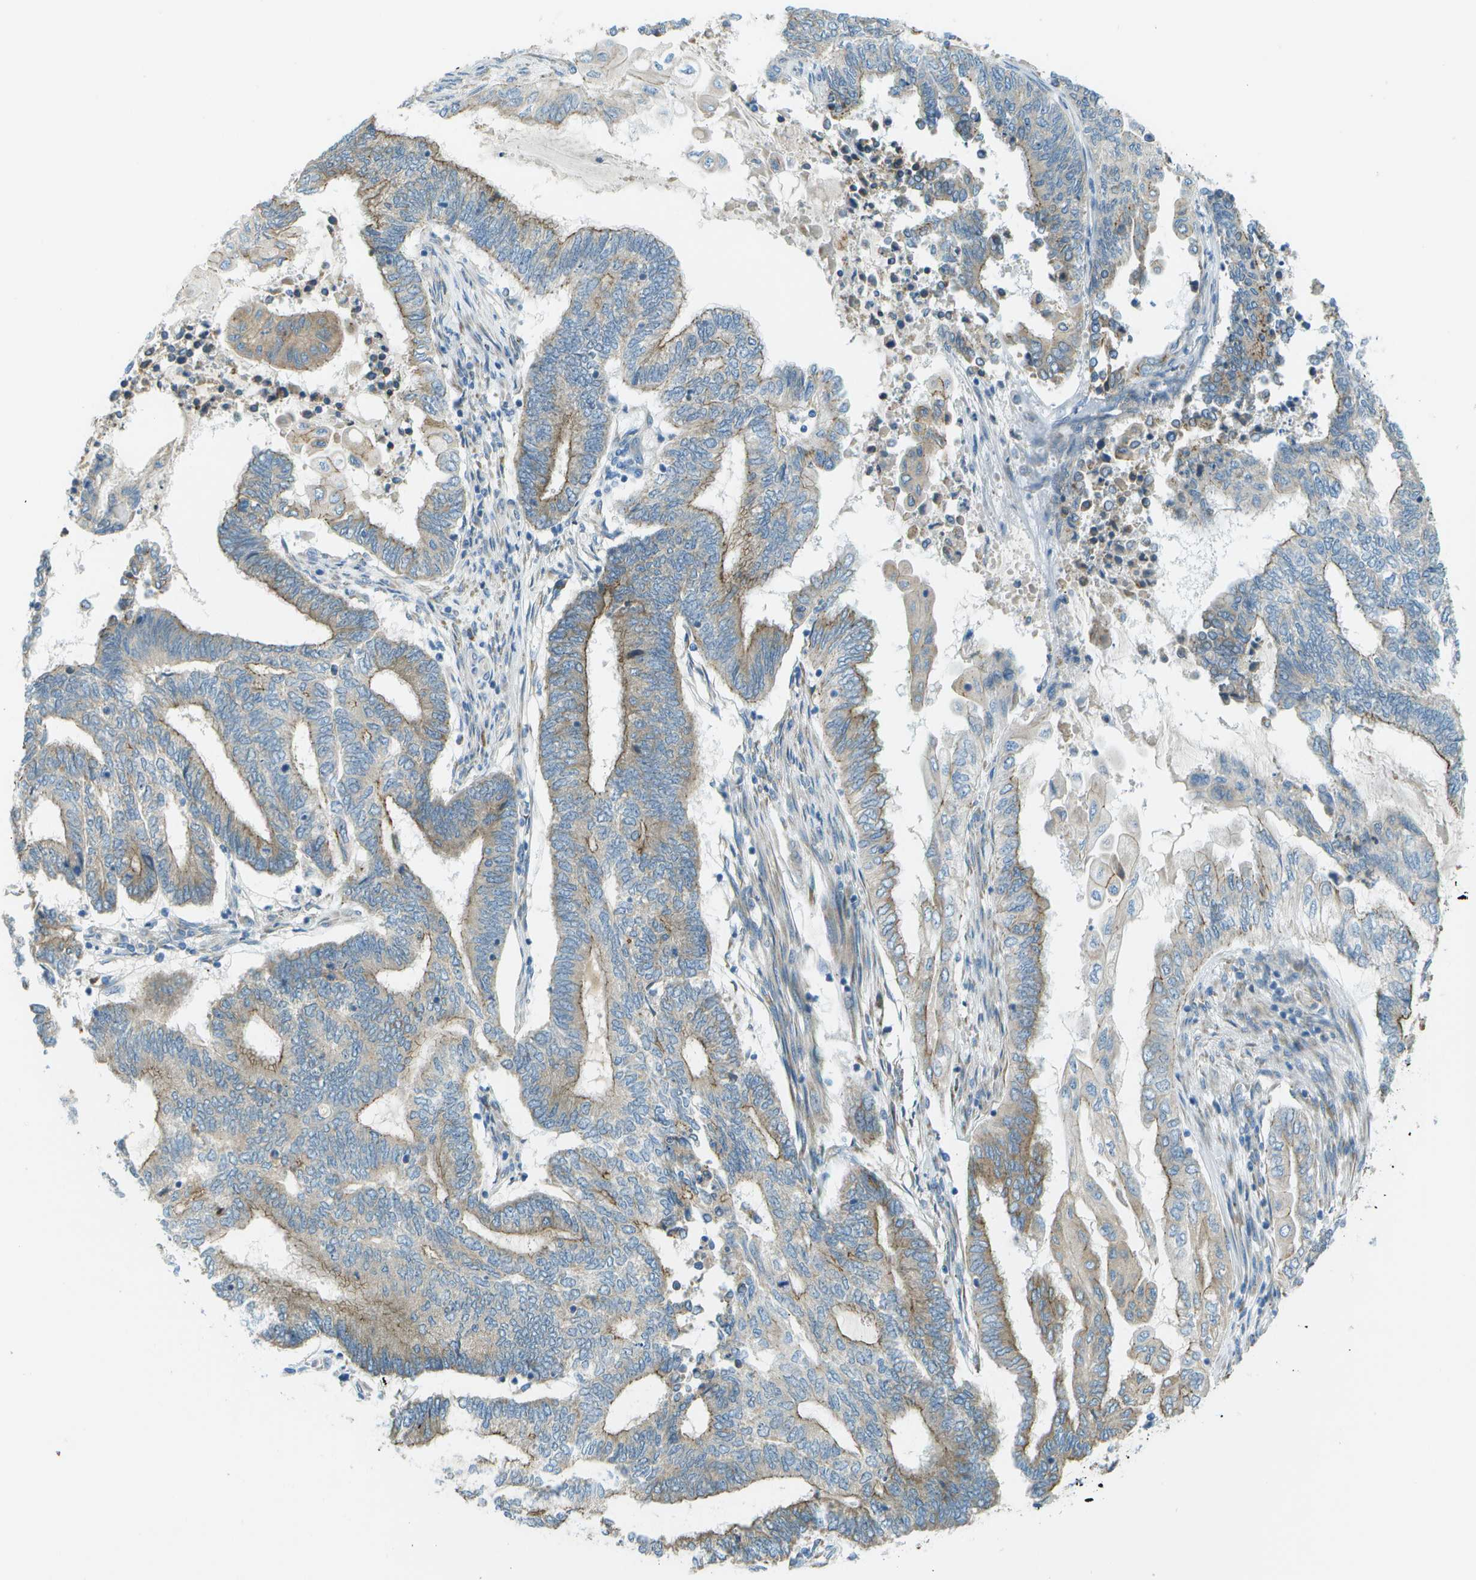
{"staining": {"intensity": "weak", "quantity": ">75%", "location": "cytoplasmic/membranous"}, "tissue": "endometrial cancer", "cell_type": "Tumor cells", "image_type": "cancer", "snomed": [{"axis": "morphology", "description": "Adenocarcinoma, NOS"}, {"axis": "topography", "description": "Uterus"}, {"axis": "topography", "description": "Endometrium"}], "caption": "Immunohistochemistry micrograph of neoplastic tissue: endometrial cancer (adenocarcinoma) stained using immunohistochemistry (IHC) exhibits low levels of weak protein expression localized specifically in the cytoplasmic/membranous of tumor cells, appearing as a cytoplasmic/membranous brown color.", "gene": "KCTD3", "patient": {"sex": "female", "age": 70}}